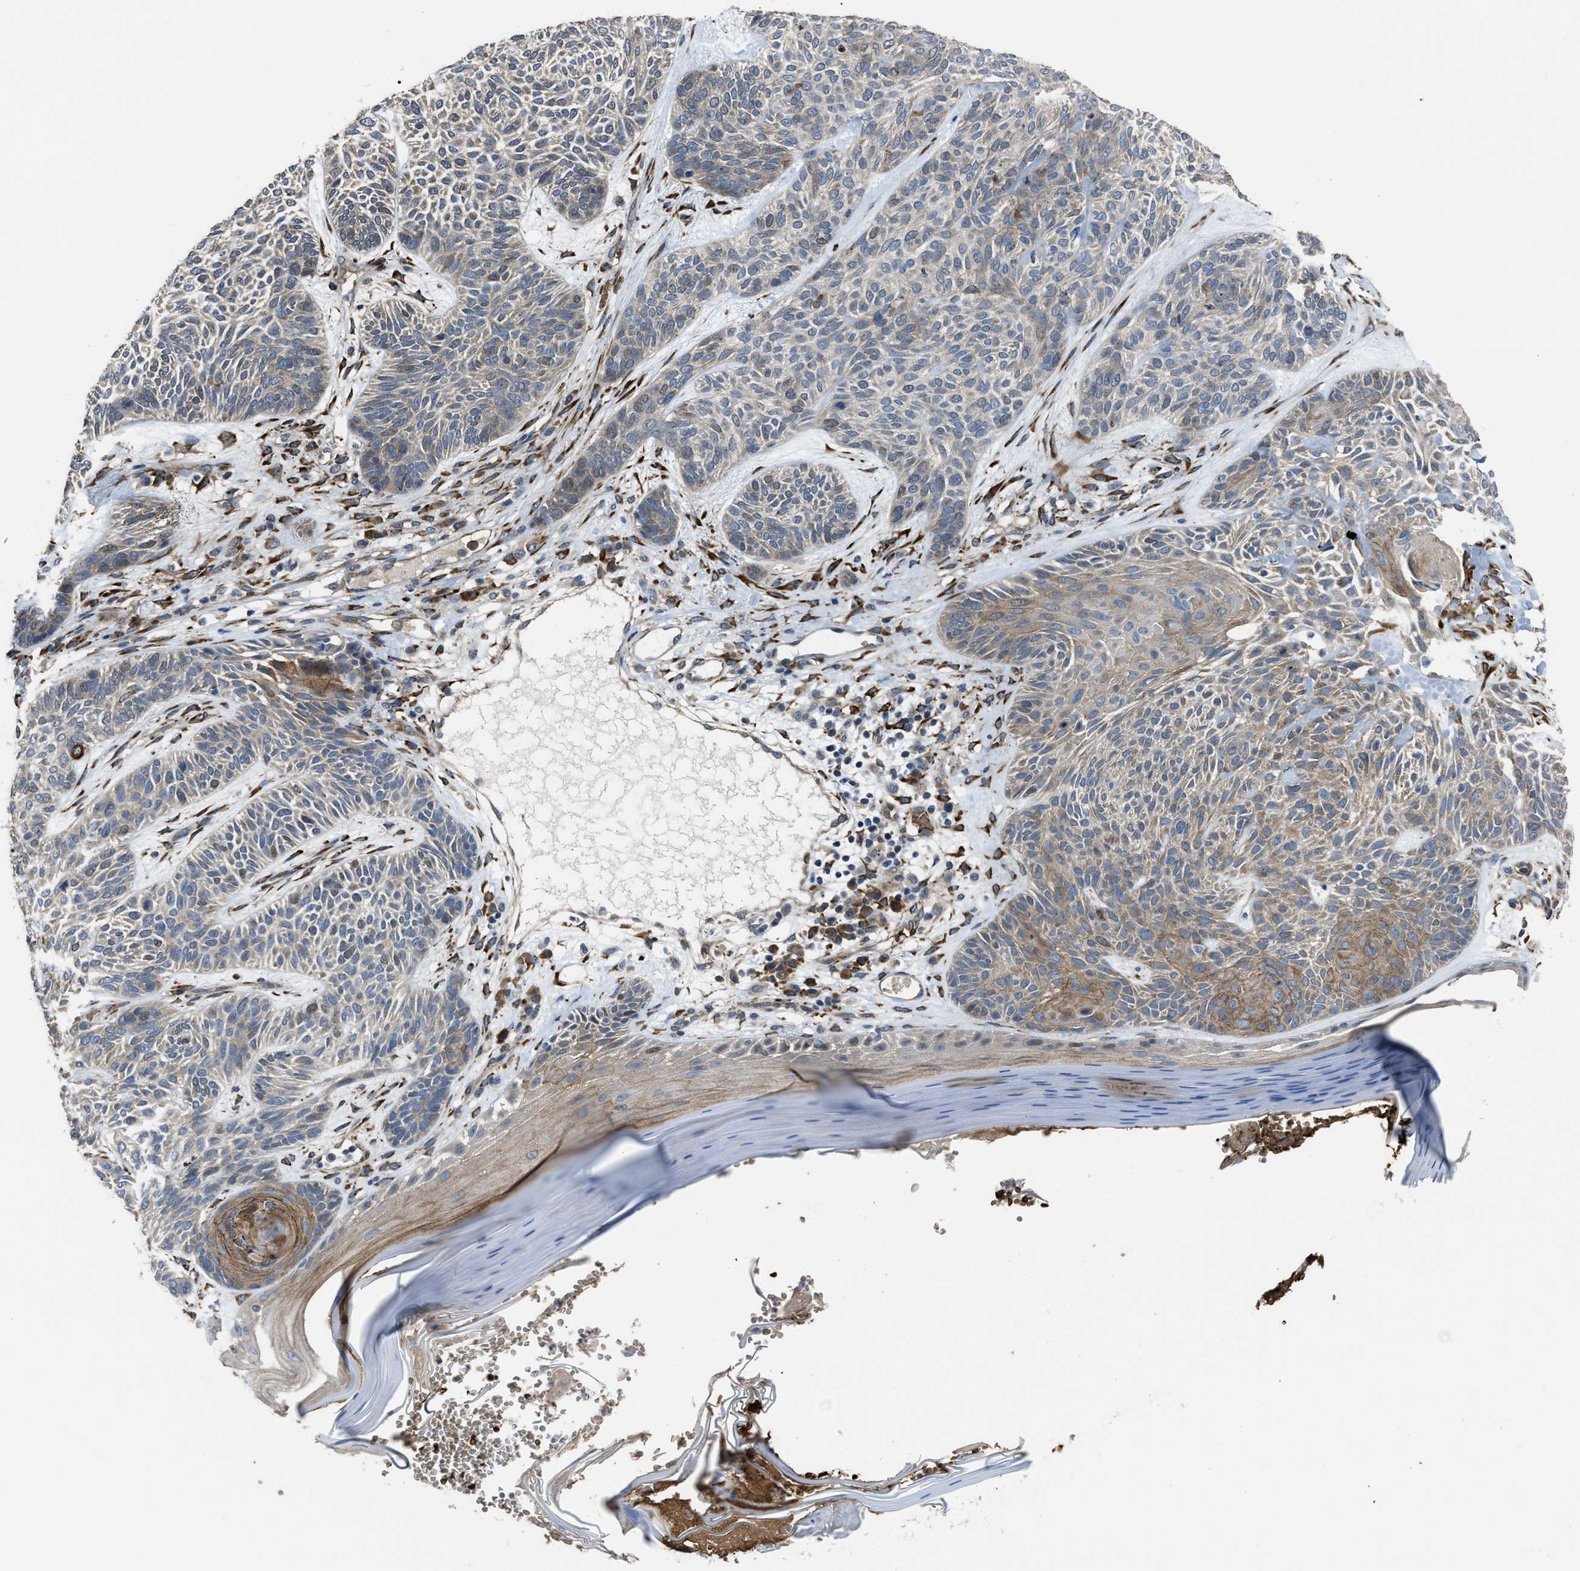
{"staining": {"intensity": "moderate", "quantity": "25%-75%", "location": "cytoplasmic/membranous"}, "tissue": "skin cancer", "cell_type": "Tumor cells", "image_type": "cancer", "snomed": [{"axis": "morphology", "description": "Basal cell carcinoma"}, {"axis": "topography", "description": "Skin"}], "caption": "DAB (3,3'-diaminobenzidine) immunohistochemical staining of human skin cancer shows moderate cytoplasmic/membranous protein expression in approximately 25%-75% of tumor cells. Using DAB (3,3'-diaminobenzidine) (brown) and hematoxylin (blue) stains, captured at high magnification using brightfield microscopy.", "gene": "SELENOM", "patient": {"sex": "male", "age": 55}}